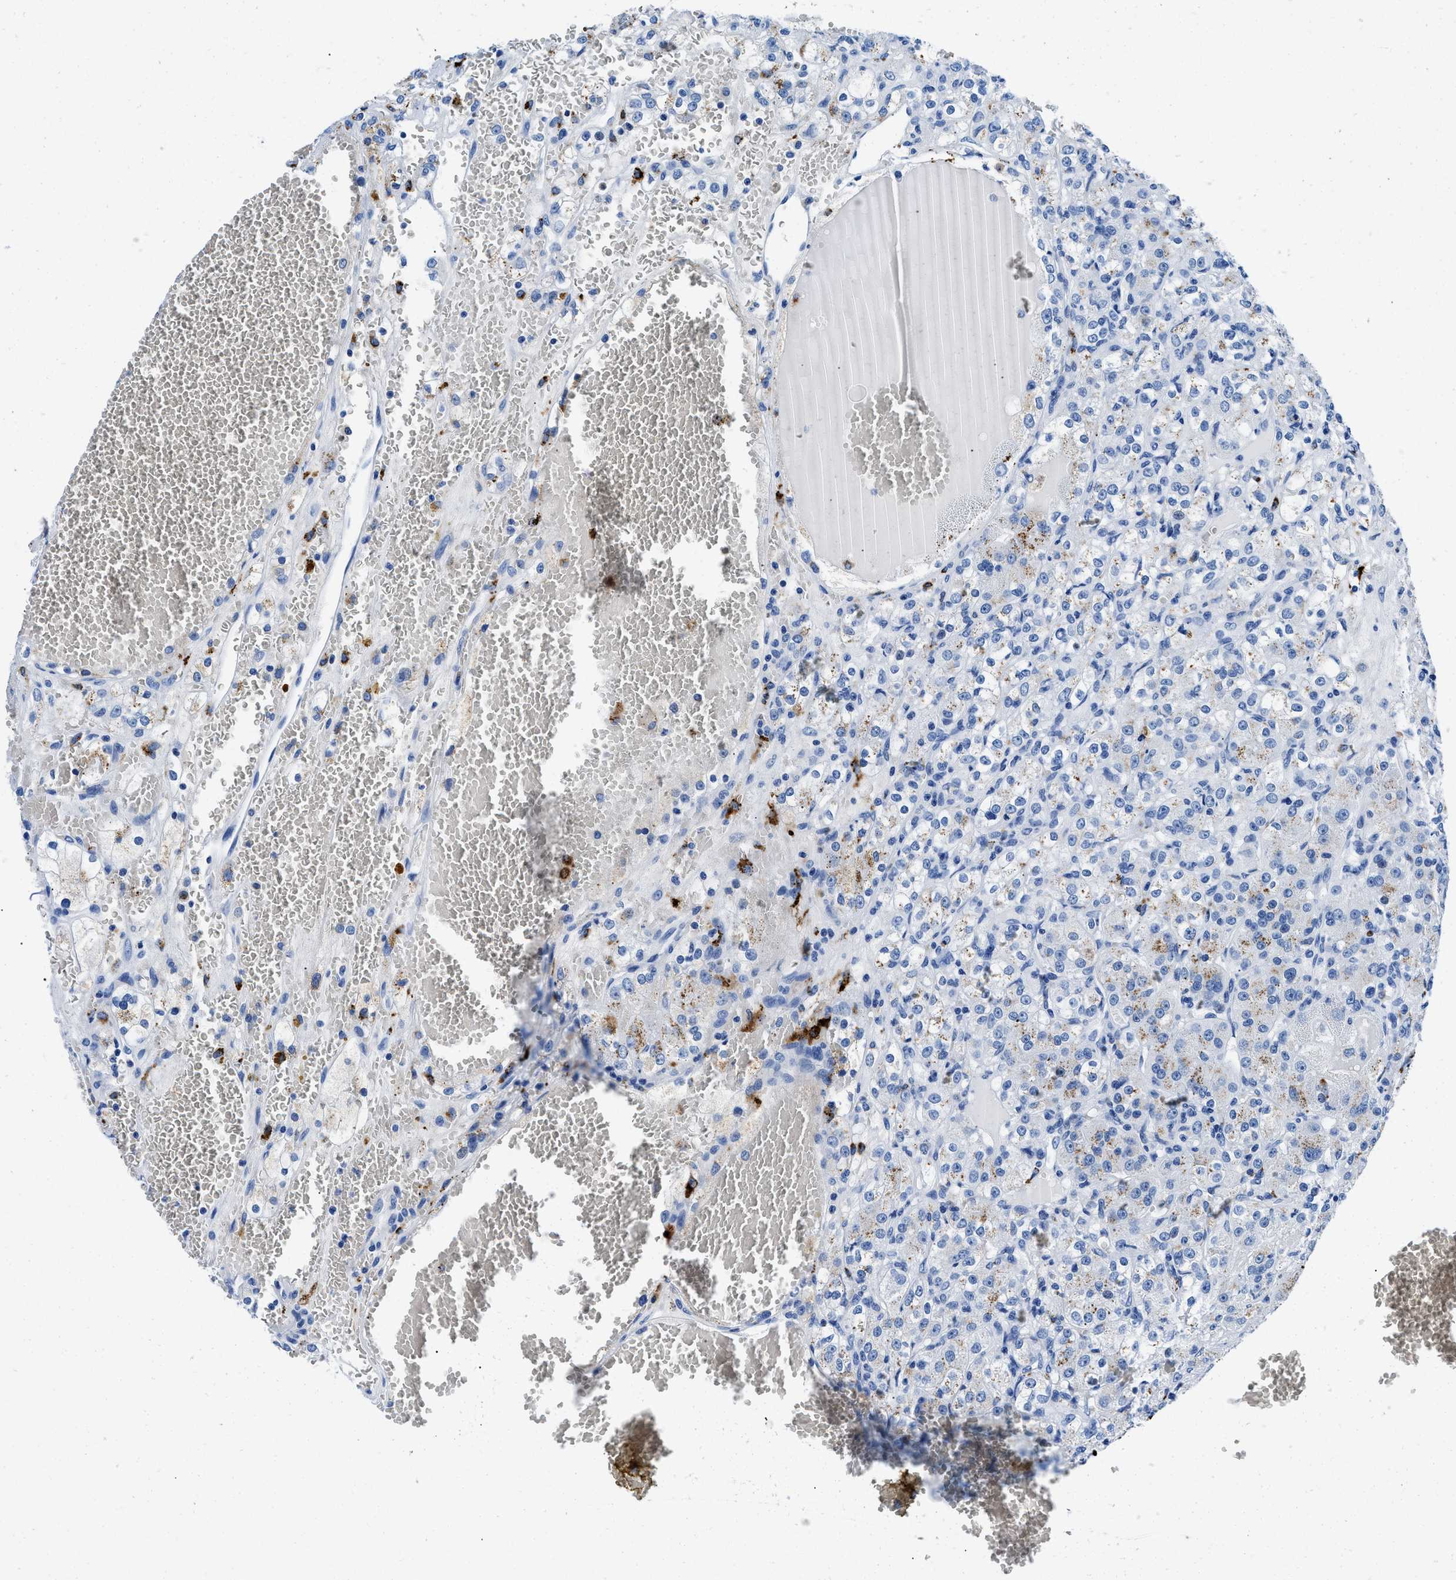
{"staining": {"intensity": "weak", "quantity": "<25%", "location": "cytoplasmic/membranous"}, "tissue": "renal cancer", "cell_type": "Tumor cells", "image_type": "cancer", "snomed": [{"axis": "morphology", "description": "Normal tissue, NOS"}, {"axis": "morphology", "description": "Adenocarcinoma, NOS"}, {"axis": "topography", "description": "Kidney"}], "caption": "IHC image of neoplastic tissue: renal cancer stained with DAB (3,3'-diaminobenzidine) displays no significant protein staining in tumor cells.", "gene": "OR14K1", "patient": {"sex": "male", "age": 61}}